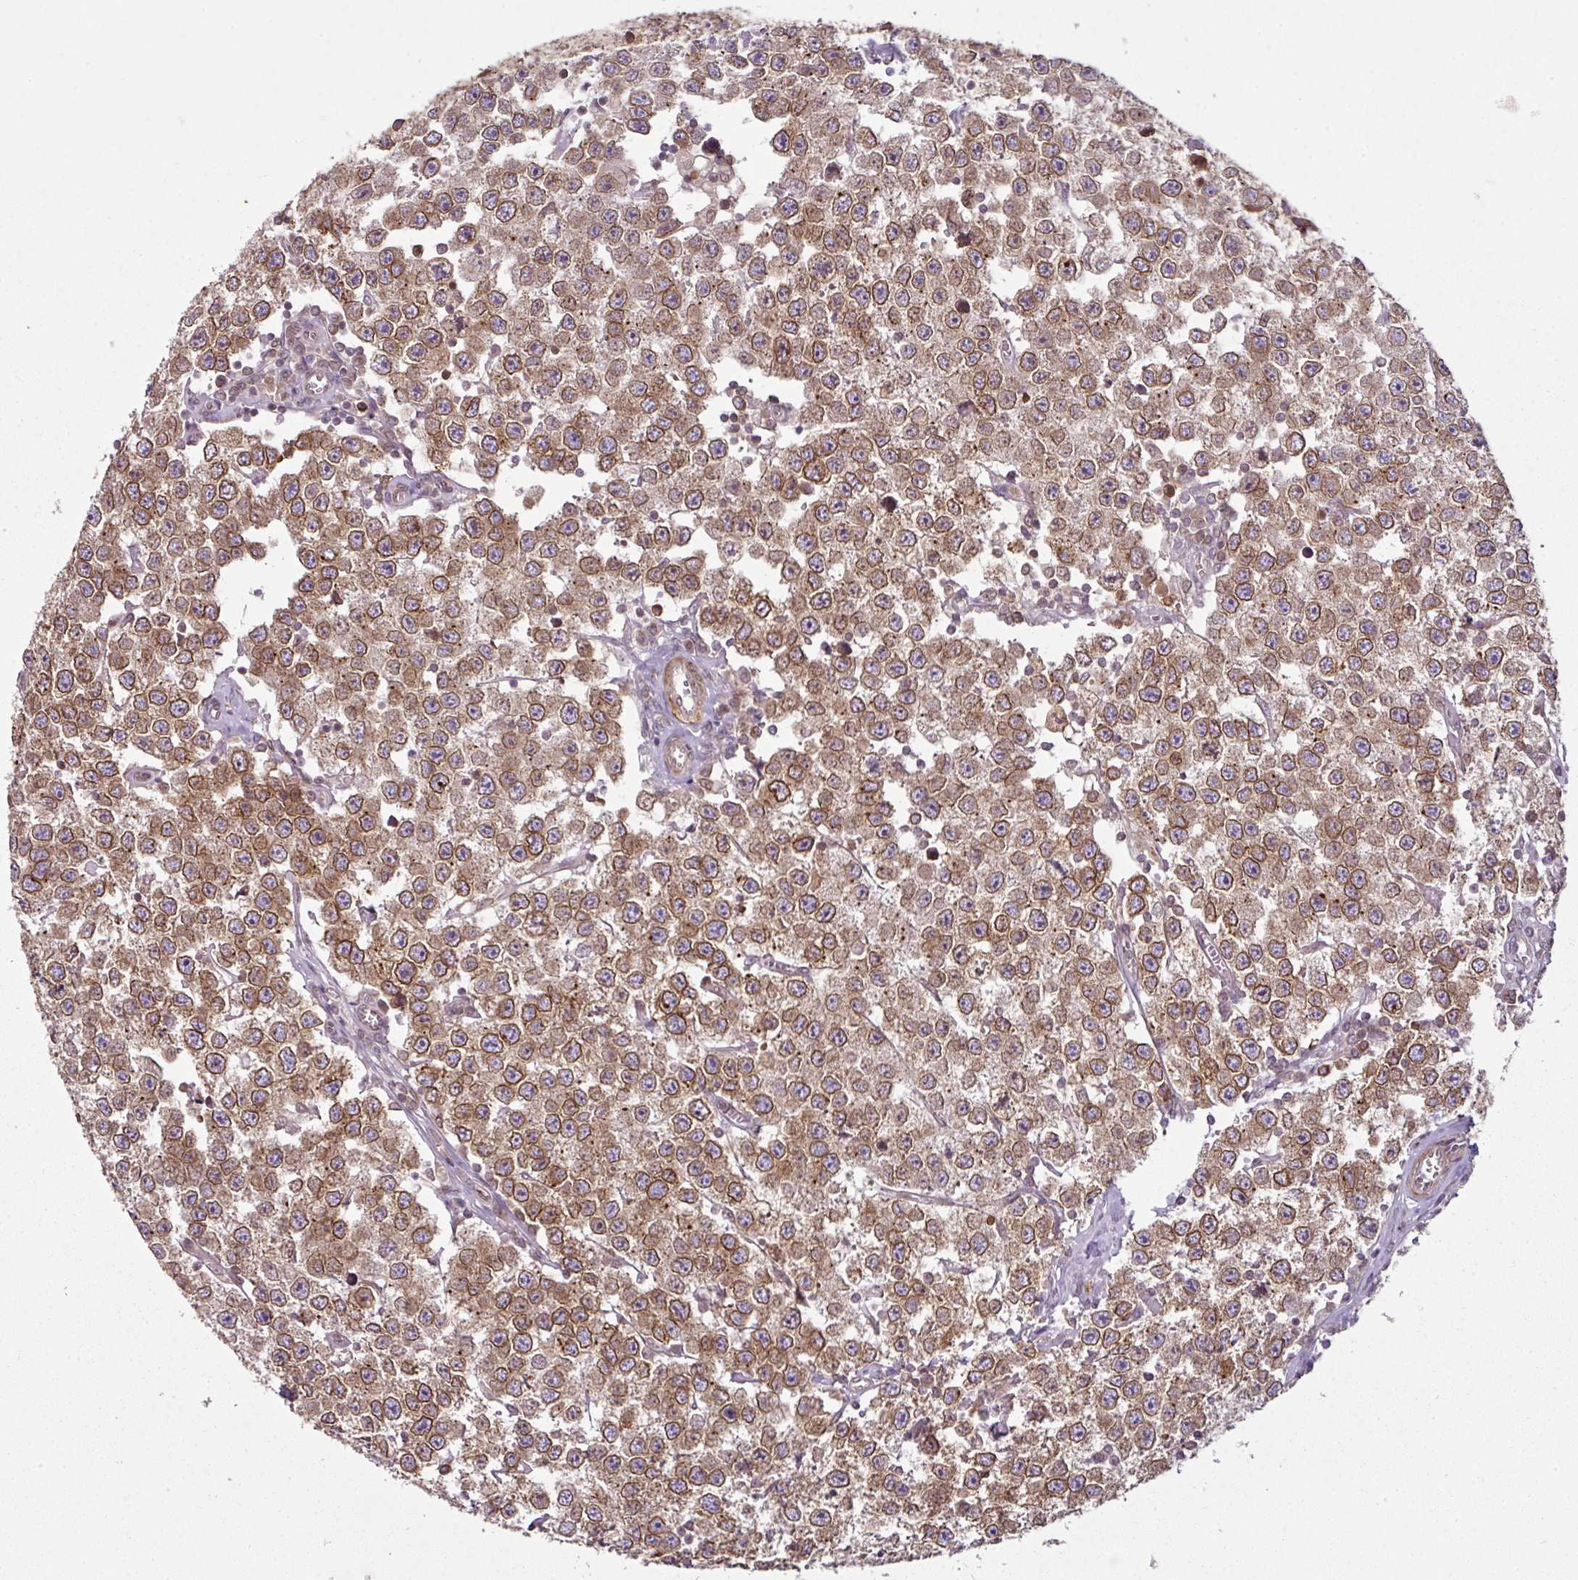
{"staining": {"intensity": "moderate", "quantity": ">75%", "location": "cytoplasmic/membranous,nuclear"}, "tissue": "testis cancer", "cell_type": "Tumor cells", "image_type": "cancer", "snomed": [{"axis": "morphology", "description": "Seminoma, NOS"}, {"axis": "topography", "description": "Testis"}], "caption": "Testis seminoma stained with a brown dye shows moderate cytoplasmic/membranous and nuclear positive staining in about >75% of tumor cells.", "gene": "RANGAP1", "patient": {"sex": "male", "age": 34}}